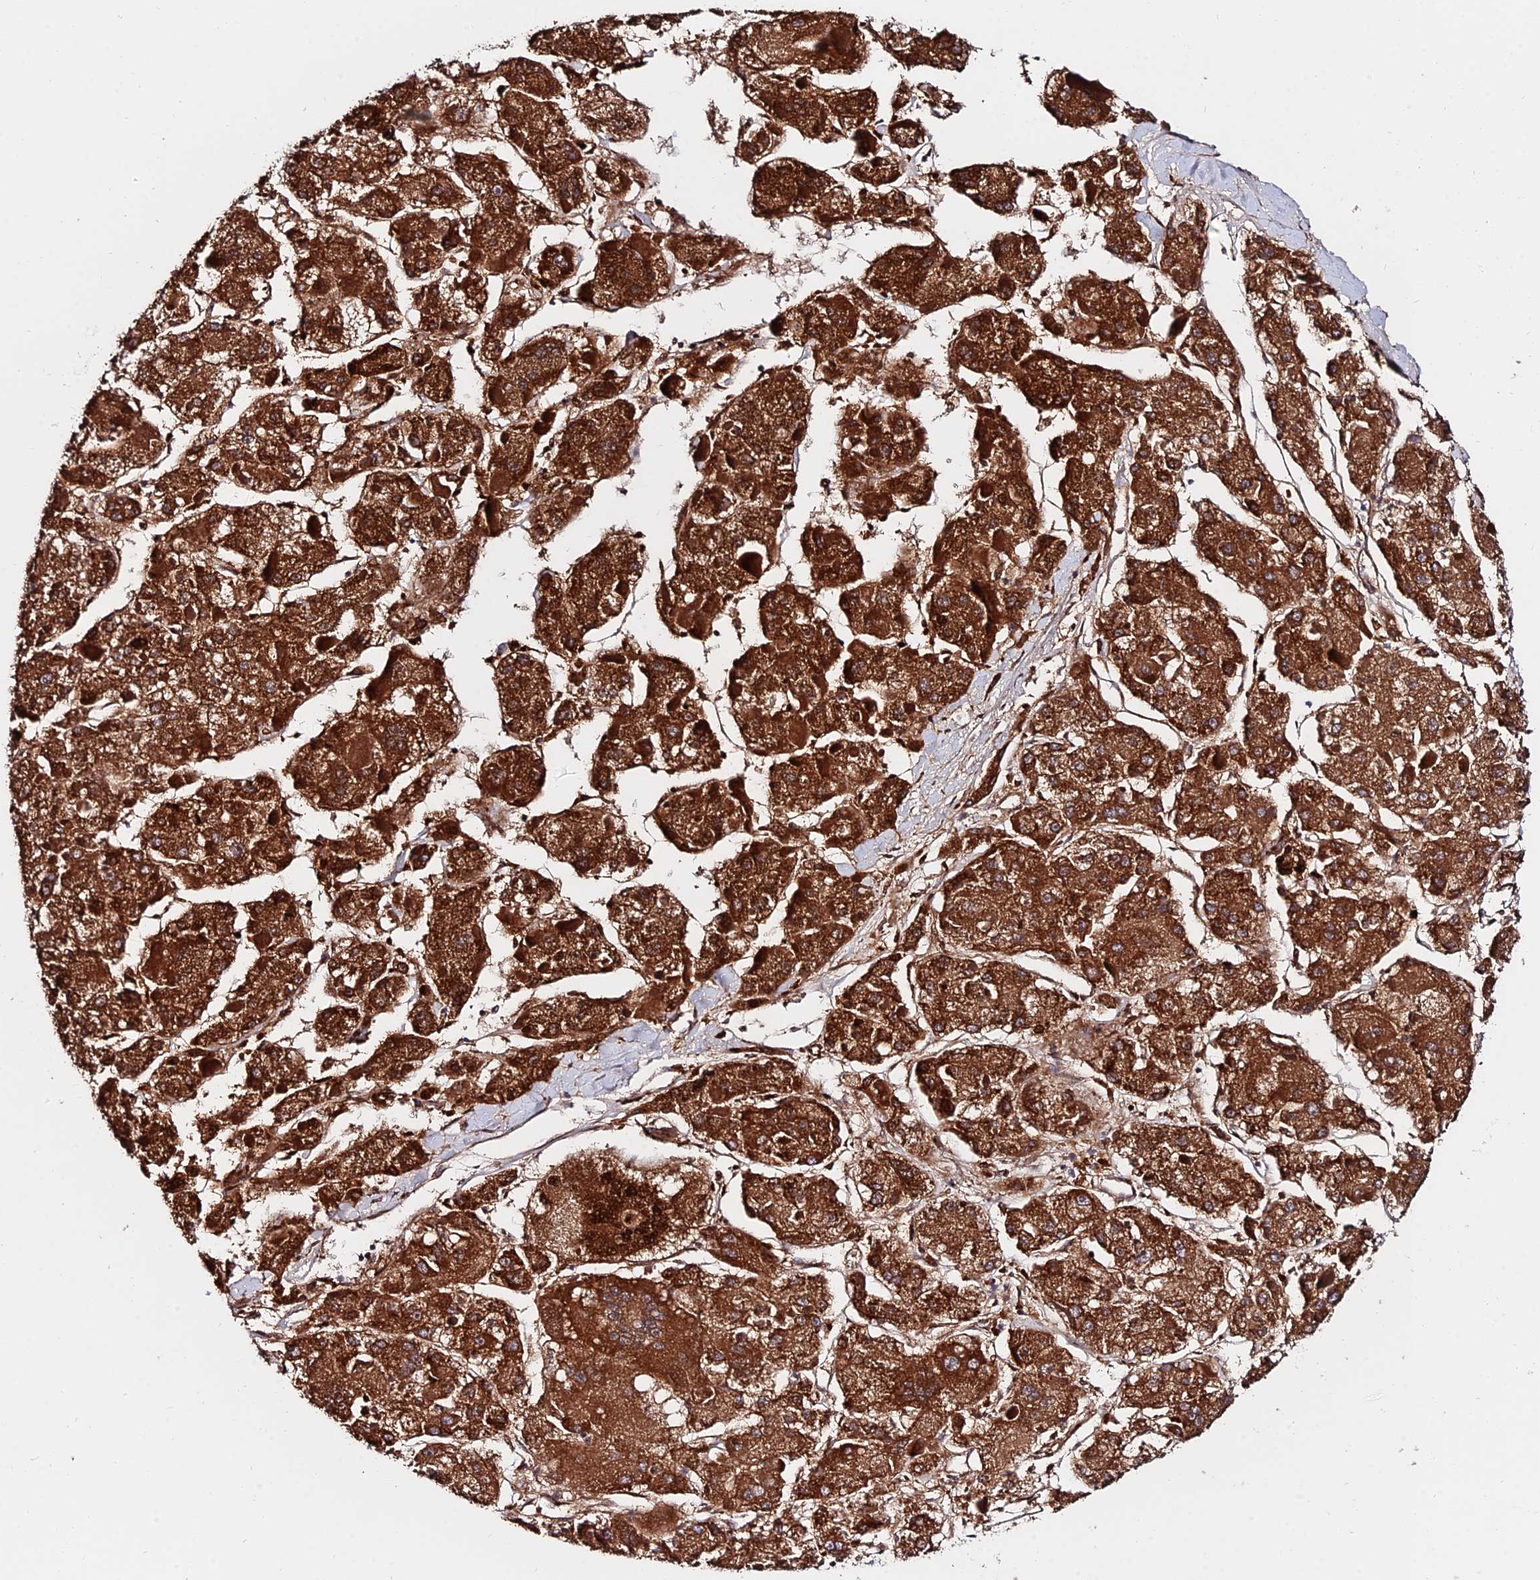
{"staining": {"intensity": "strong", "quantity": ">75%", "location": "cytoplasmic/membranous"}, "tissue": "liver cancer", "cell_type": "Tumor cells", "image_type": "cancer", "snomed": [{"axis": "morphology", "description": "Carcinoma, Hepatocellular, NOS"}, {"axis": "topography", "description": "Liver"}], "caption": "Tumor cells exhibit high levels of strong cytoplasmic/membranous staining in approximately >75% of cells in human liver cancer. Ihc stains the protein in brown and the nuclei are stained blue.", "gene": "CDC37L1", "patient": {"sex": "female", "age": 73}}